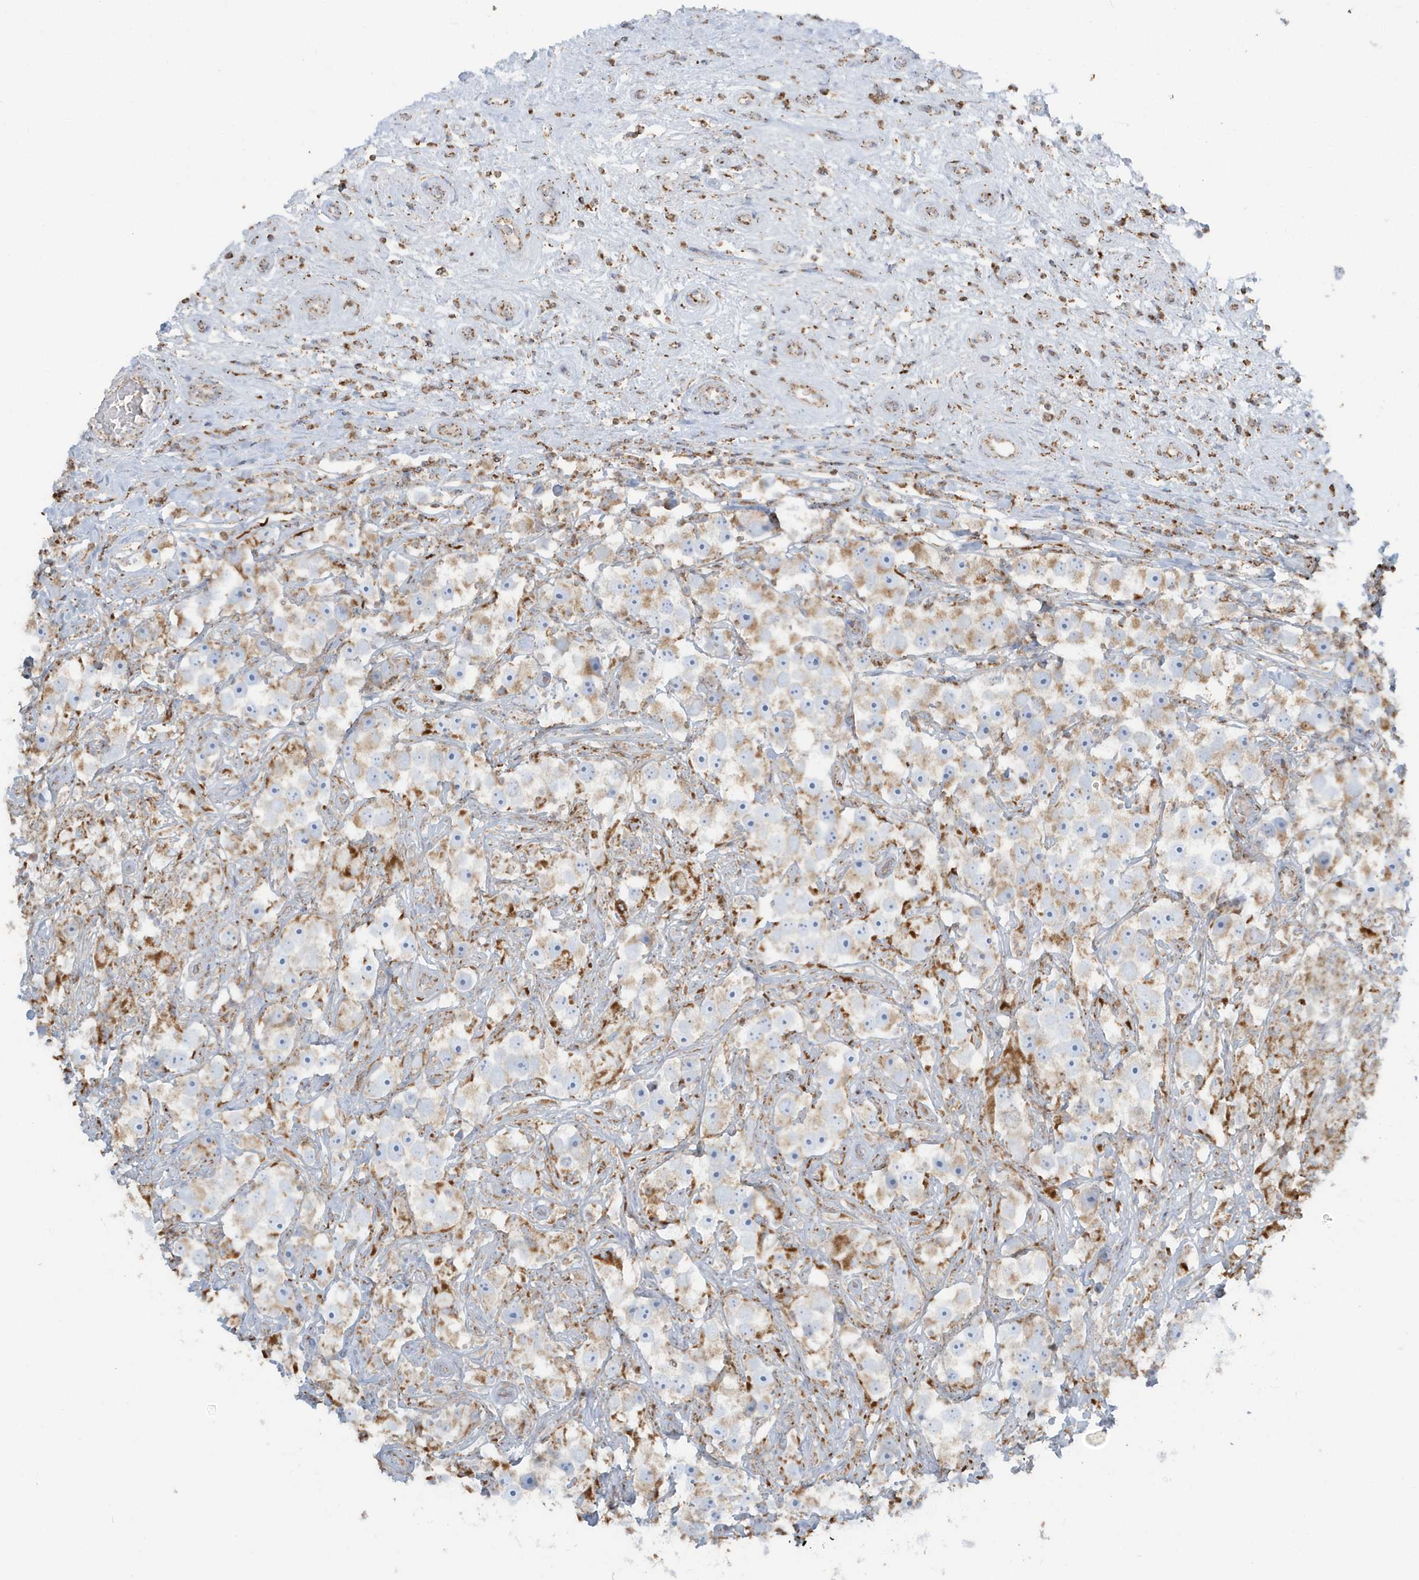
{"staining": {"intensity": "moderate", "quantity": ">75%", "location": "cytoplasmic/membranous"}, "tissue": "testis cancer", "cell_type": "Tumor cells", "image_type": "cancer", "snomed": [{"axis": "morphology", "description": "Seminoma, NOS"}, {"axis": "topography", "description": "Testis"}], "caption": "Immunohistochemistry micrograph of neoplastic tissue: human testis seminoma stained using immunohistochemistry (IHC) reveals medium levels of moderate protein expression localized specifically in the cytoplasmic/membranous of tumor cells, appearing as a cytoplasmic/membranous brown color.", "gene": "RAB11FIP3", "patient": {"sex": "male", "age": 49}}